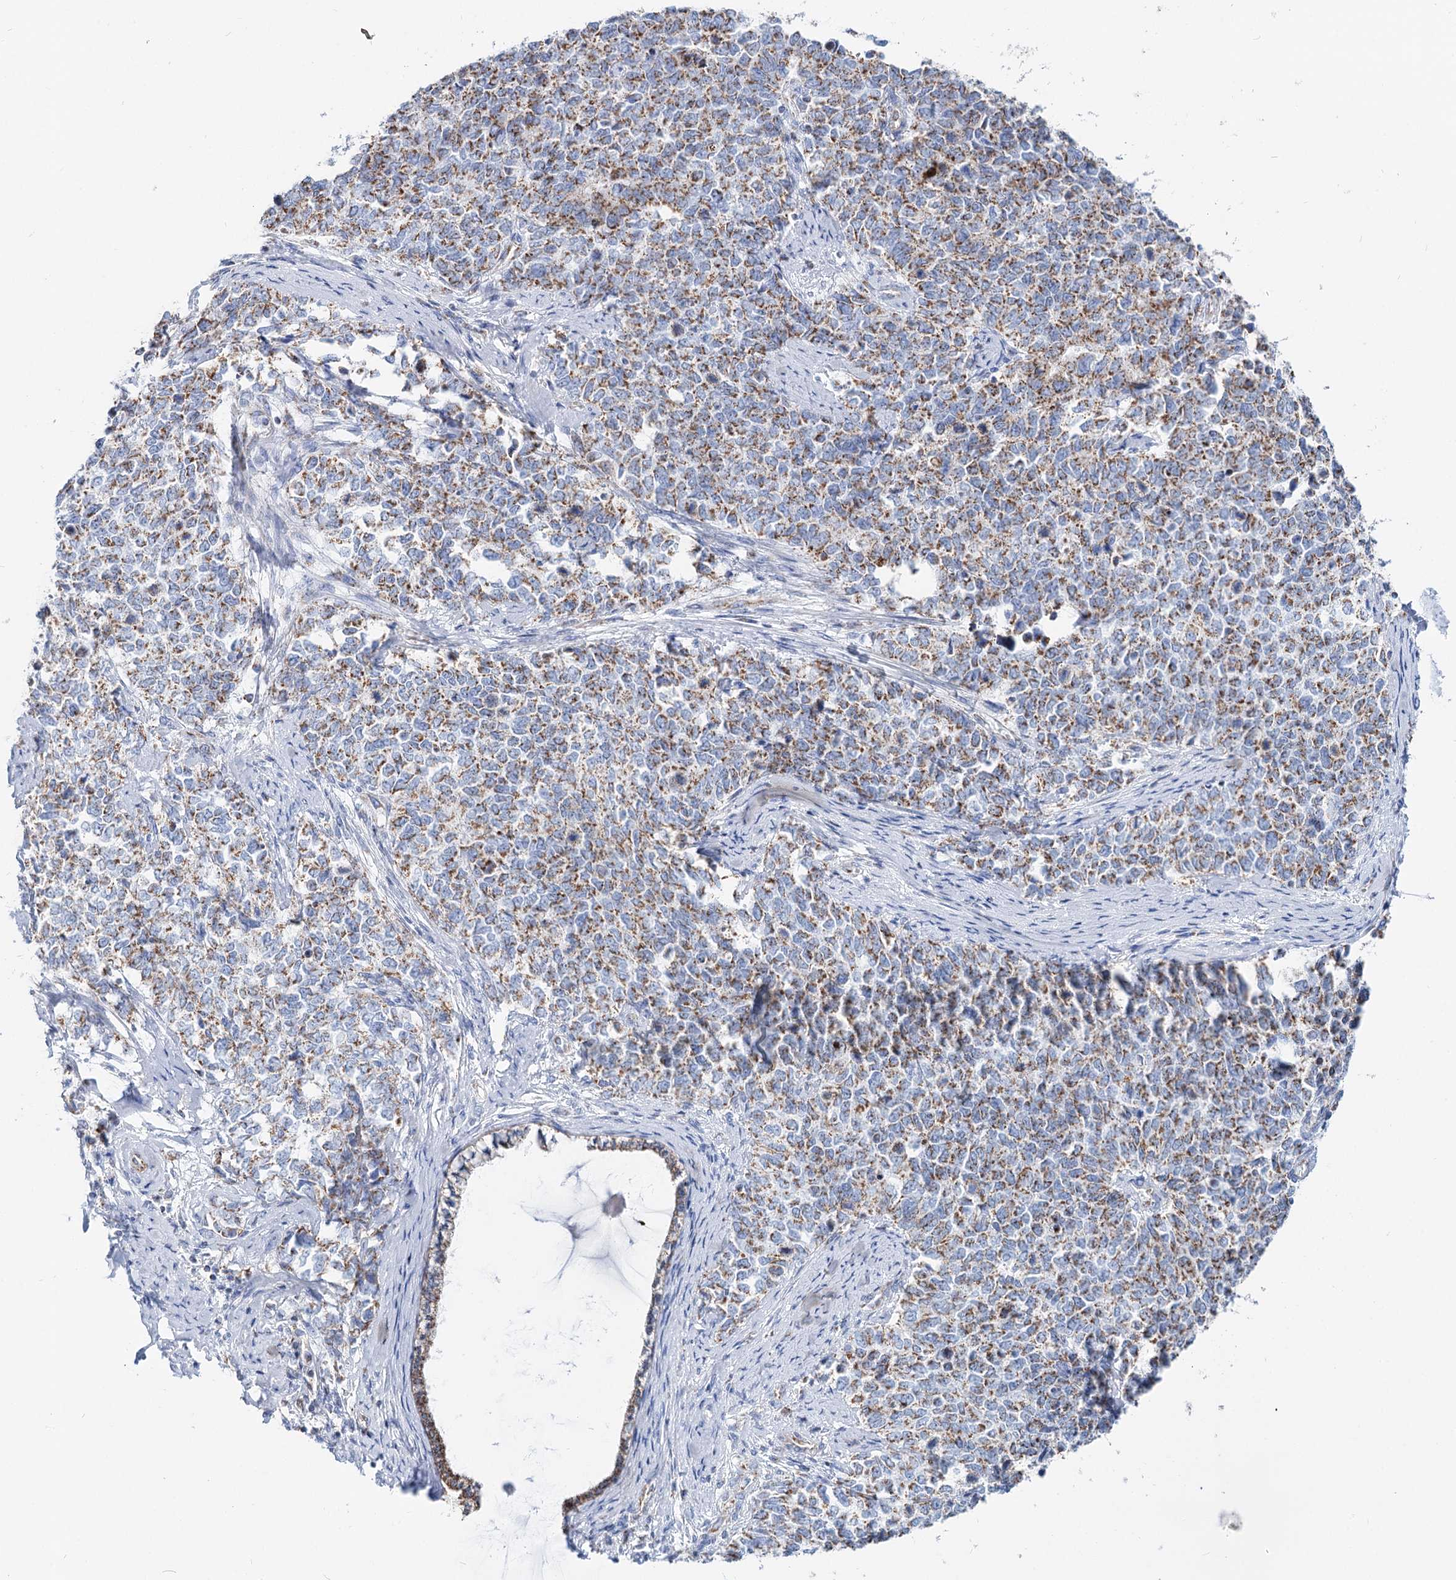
{"staining": {"intensity": "moderate", "quantity": ">75%", "location": "cytoplasmic/membranous"}, "tissue": "cervical cancer", "cell_type": "Tumor cells", "image_type": "cancer", "snomed": [{"axis": "morphology", "description": "Squamous cell carcinoma, NOS"}, {"axis": "topography", "description": "Cervix"}], "caption": "High-power microscopy captured an IHC image of cervical cancer, revealing moderate cytoplasmic/membranous expression in approximately >75% of tumor cells.", "gene": "MCCC2", "patient": {"sex": "female", "age": 63}}